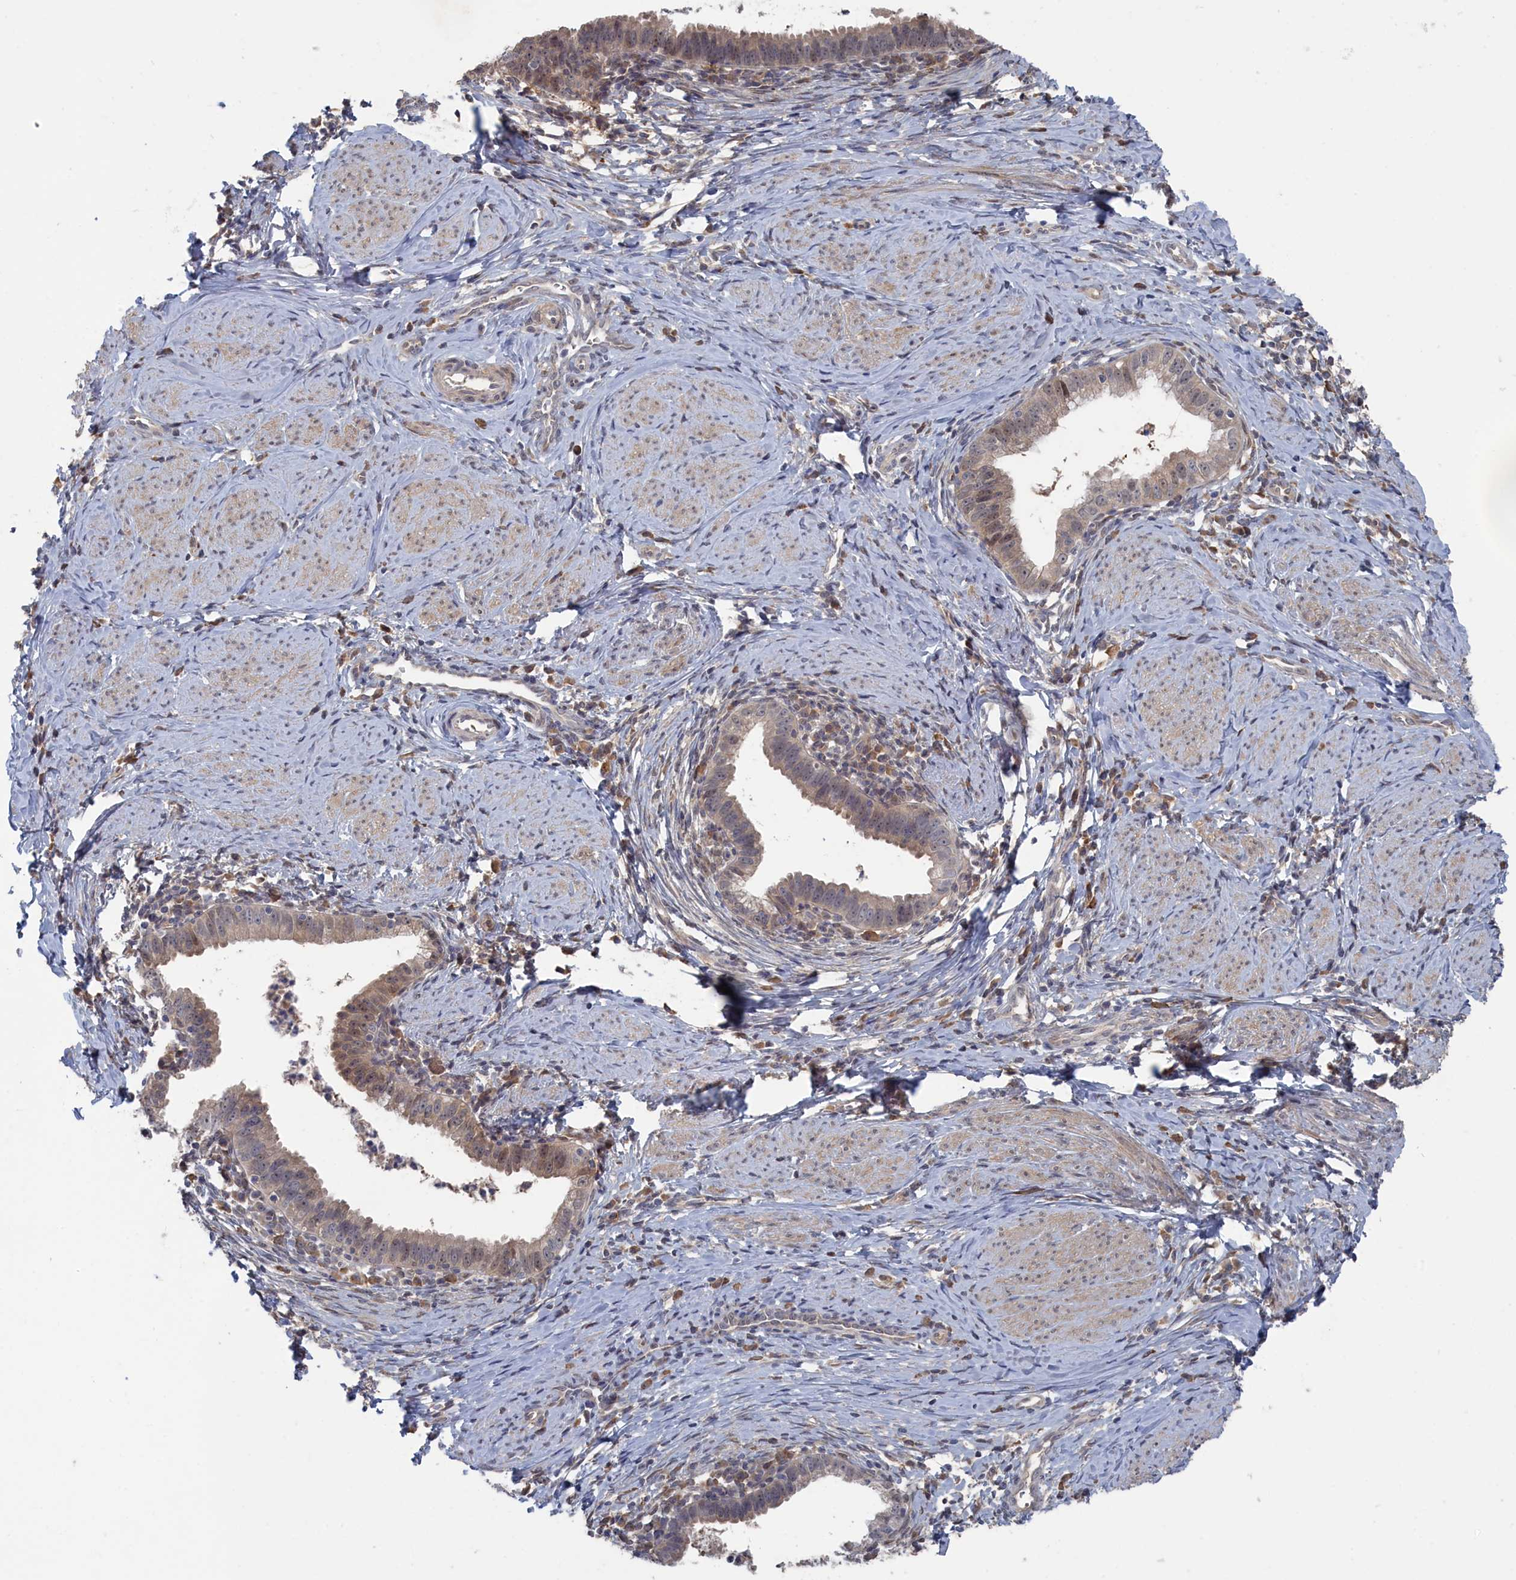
{"staining": {"intensity": "weak", "quantity": "25%-75%", "location": "cytoplasmic/membranous,nuclear"}, "tissue": "cervical cancer", "cell_type": "Tumor cells", "image_type": "cancer", "snomed": [{"axis": "morphology", "description": "Adenocarcinoma, NOS"}, {"axis": "topography", "description": "Cervix"}], "caption": "A micrograph of cervical cancer stained for a protein demonstrates weak cytoplasmic/membranous and nuclear brown staining in tumor cells.", "gene": "IRGQ", "patient": {"sex": "female", "age": 36}}